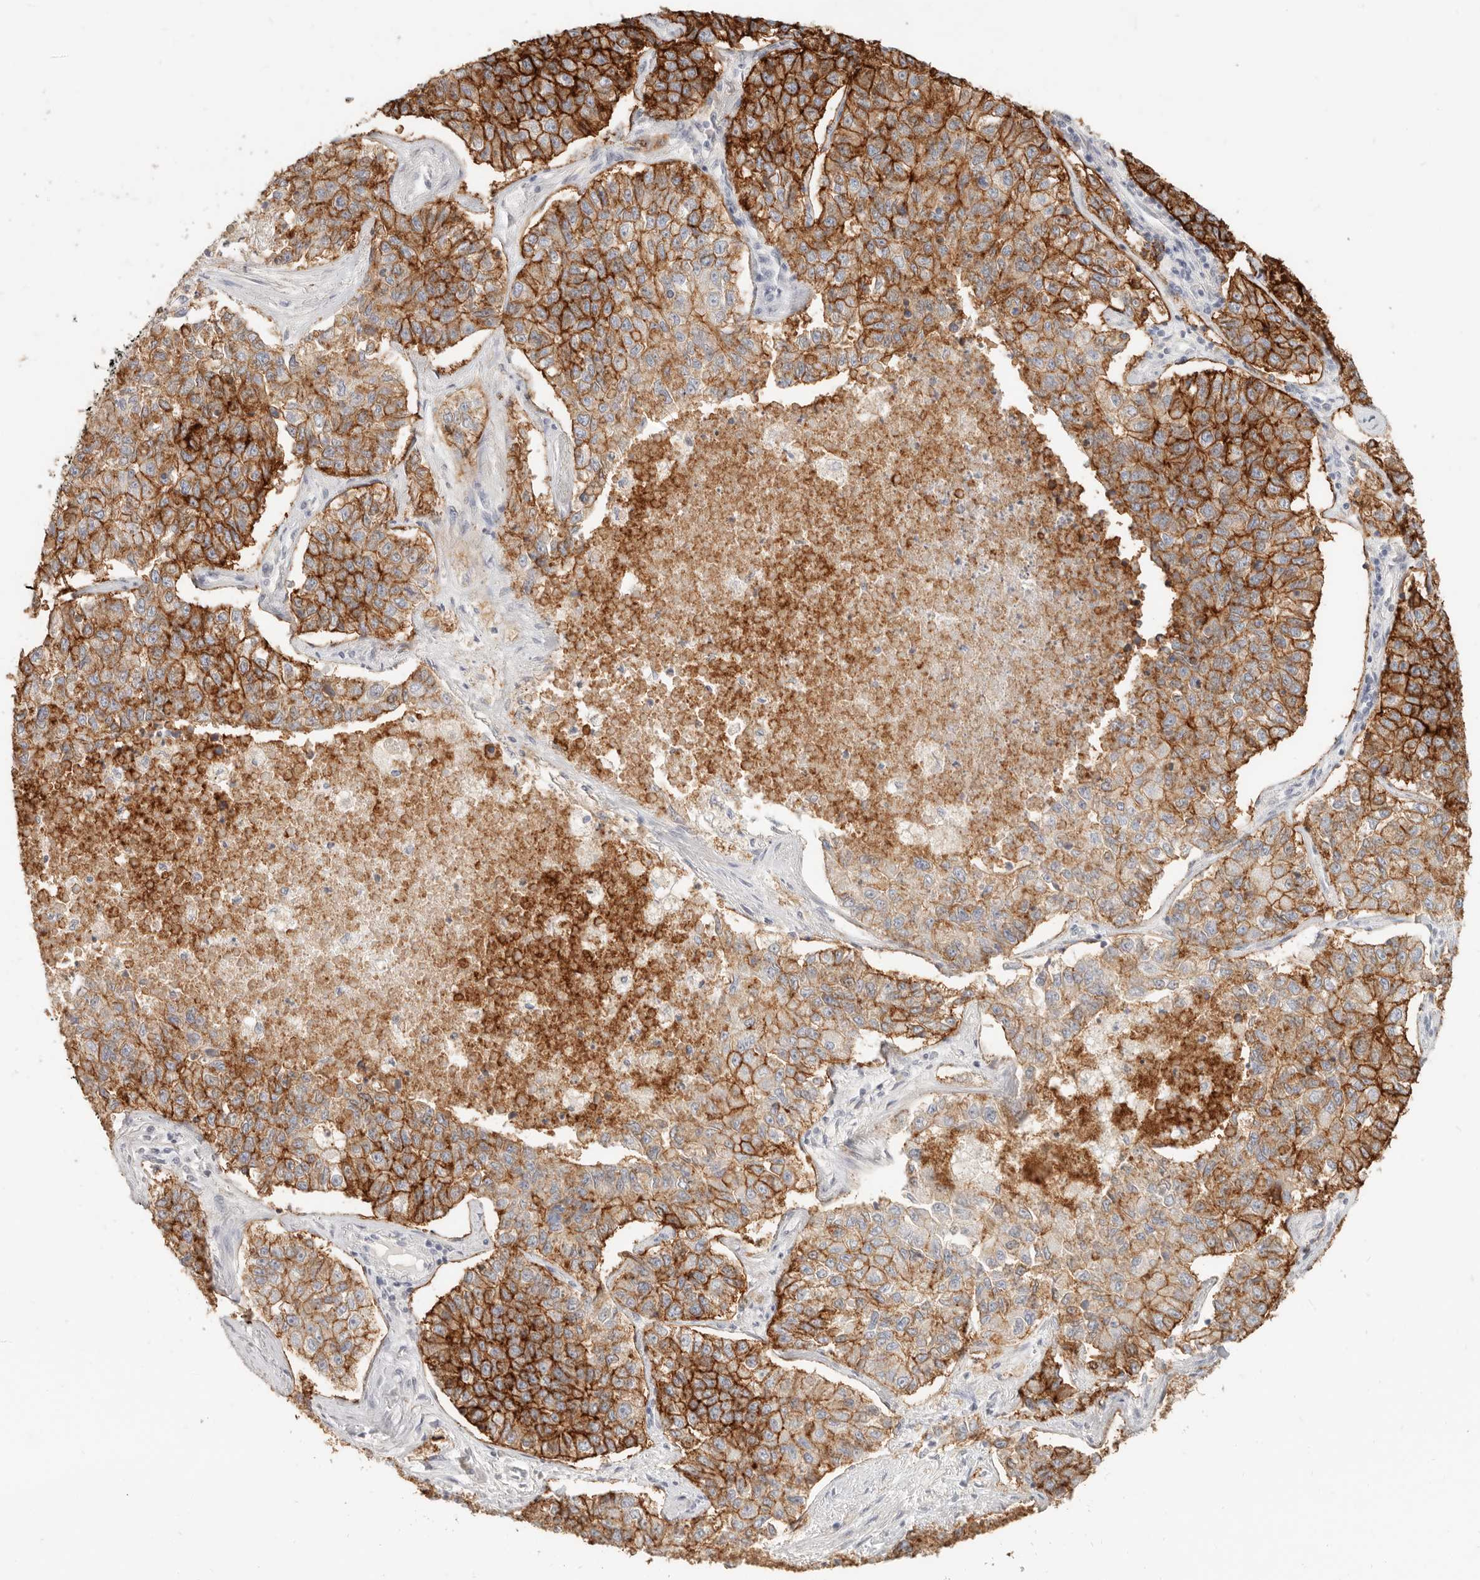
{"staining": {"intensity": "strong", "quantity": ">75%", "location": "cytoplasmic/membranous"}, "tissue": "lung cancer", "cell_type": "Tumor cells", "image_type": "cancer", "snomed": [{"axis": "morphology", "description": "Adenocarcinoma, NOS"}, {"axis": "topography", "description": "Lung"}], "caption": "The micrograph shows staining of adenocarcinoma (lung), revealing strong cytoplasmic/membranous protein staining (brown color) within tumor cells. The staining was performed using DAB (3,3'-diaminobenzidine) to visualize the protein expression in brown, while the nuclei were stained in blue with hematoxylin (Magnification: 20x).", "gene": "EPCAM", "patient": {"sex": "male", "age": 49}}